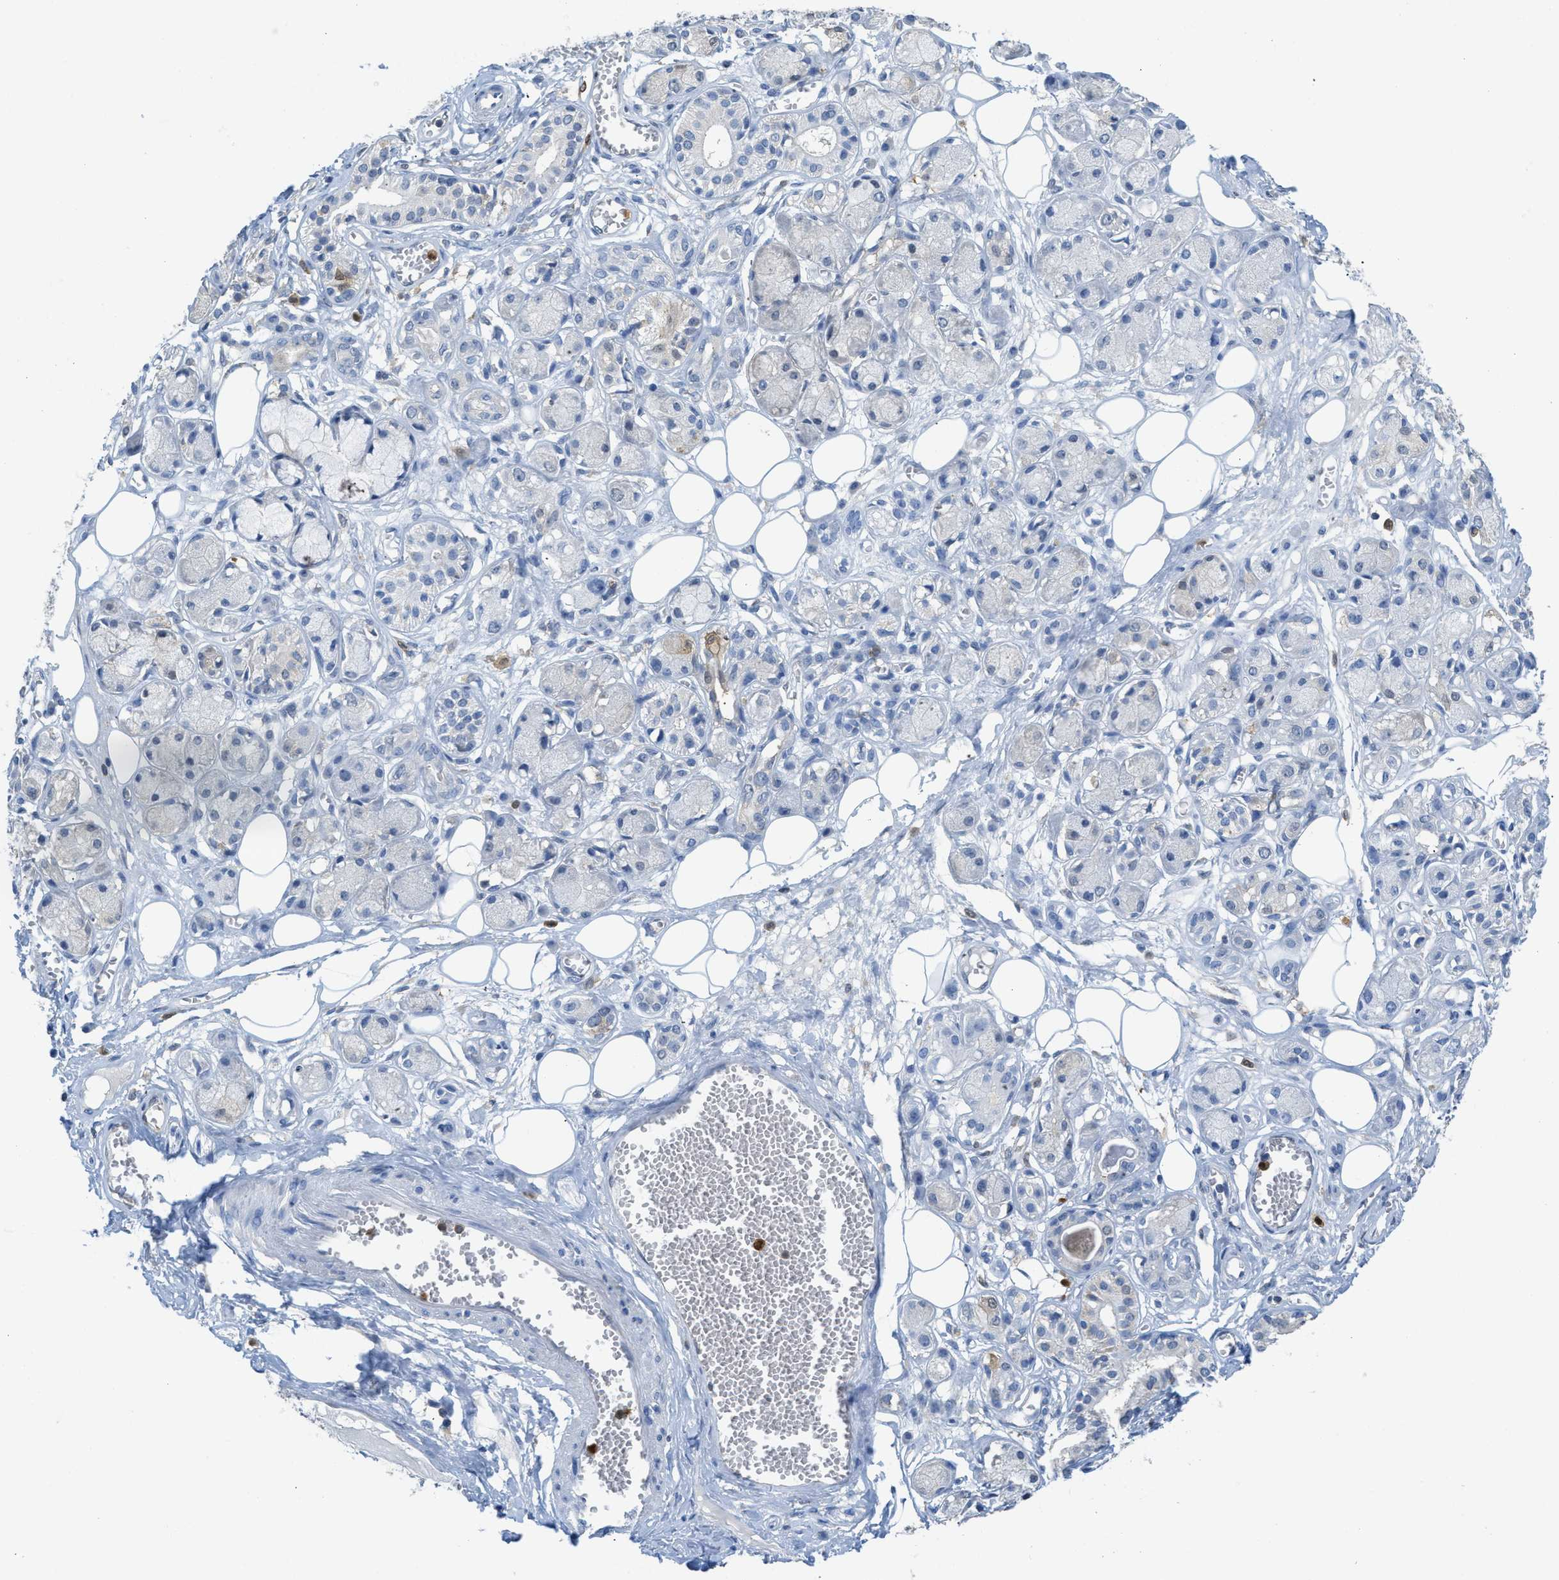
{"staining": {"intensity": "negative", "quantity": "none", "location": "none"}, "tissue": "adipose tissue", "cell_type": "Adipocytes", "image_type": "normal", "snomed": [{"axis": "morphology", "description": "Normal tissue, NOS"}, {"axis": "morphology", "description": "Inflammation, NOS"}, {"axis": "topography", "description": "Salivary gland"}, {"axis": "topography", "description": "Peripheral nerve tissue"}], "caption": "IHC photomicrograph of unremarkable adipose tissue: human adipose tissue stained with DAB (3,3'-diaminobenzidine) demonstrates no significant protein staining in adipocytes.", "gene": "SERPINB1", "patient": {"sex": "female", "age": 75}}